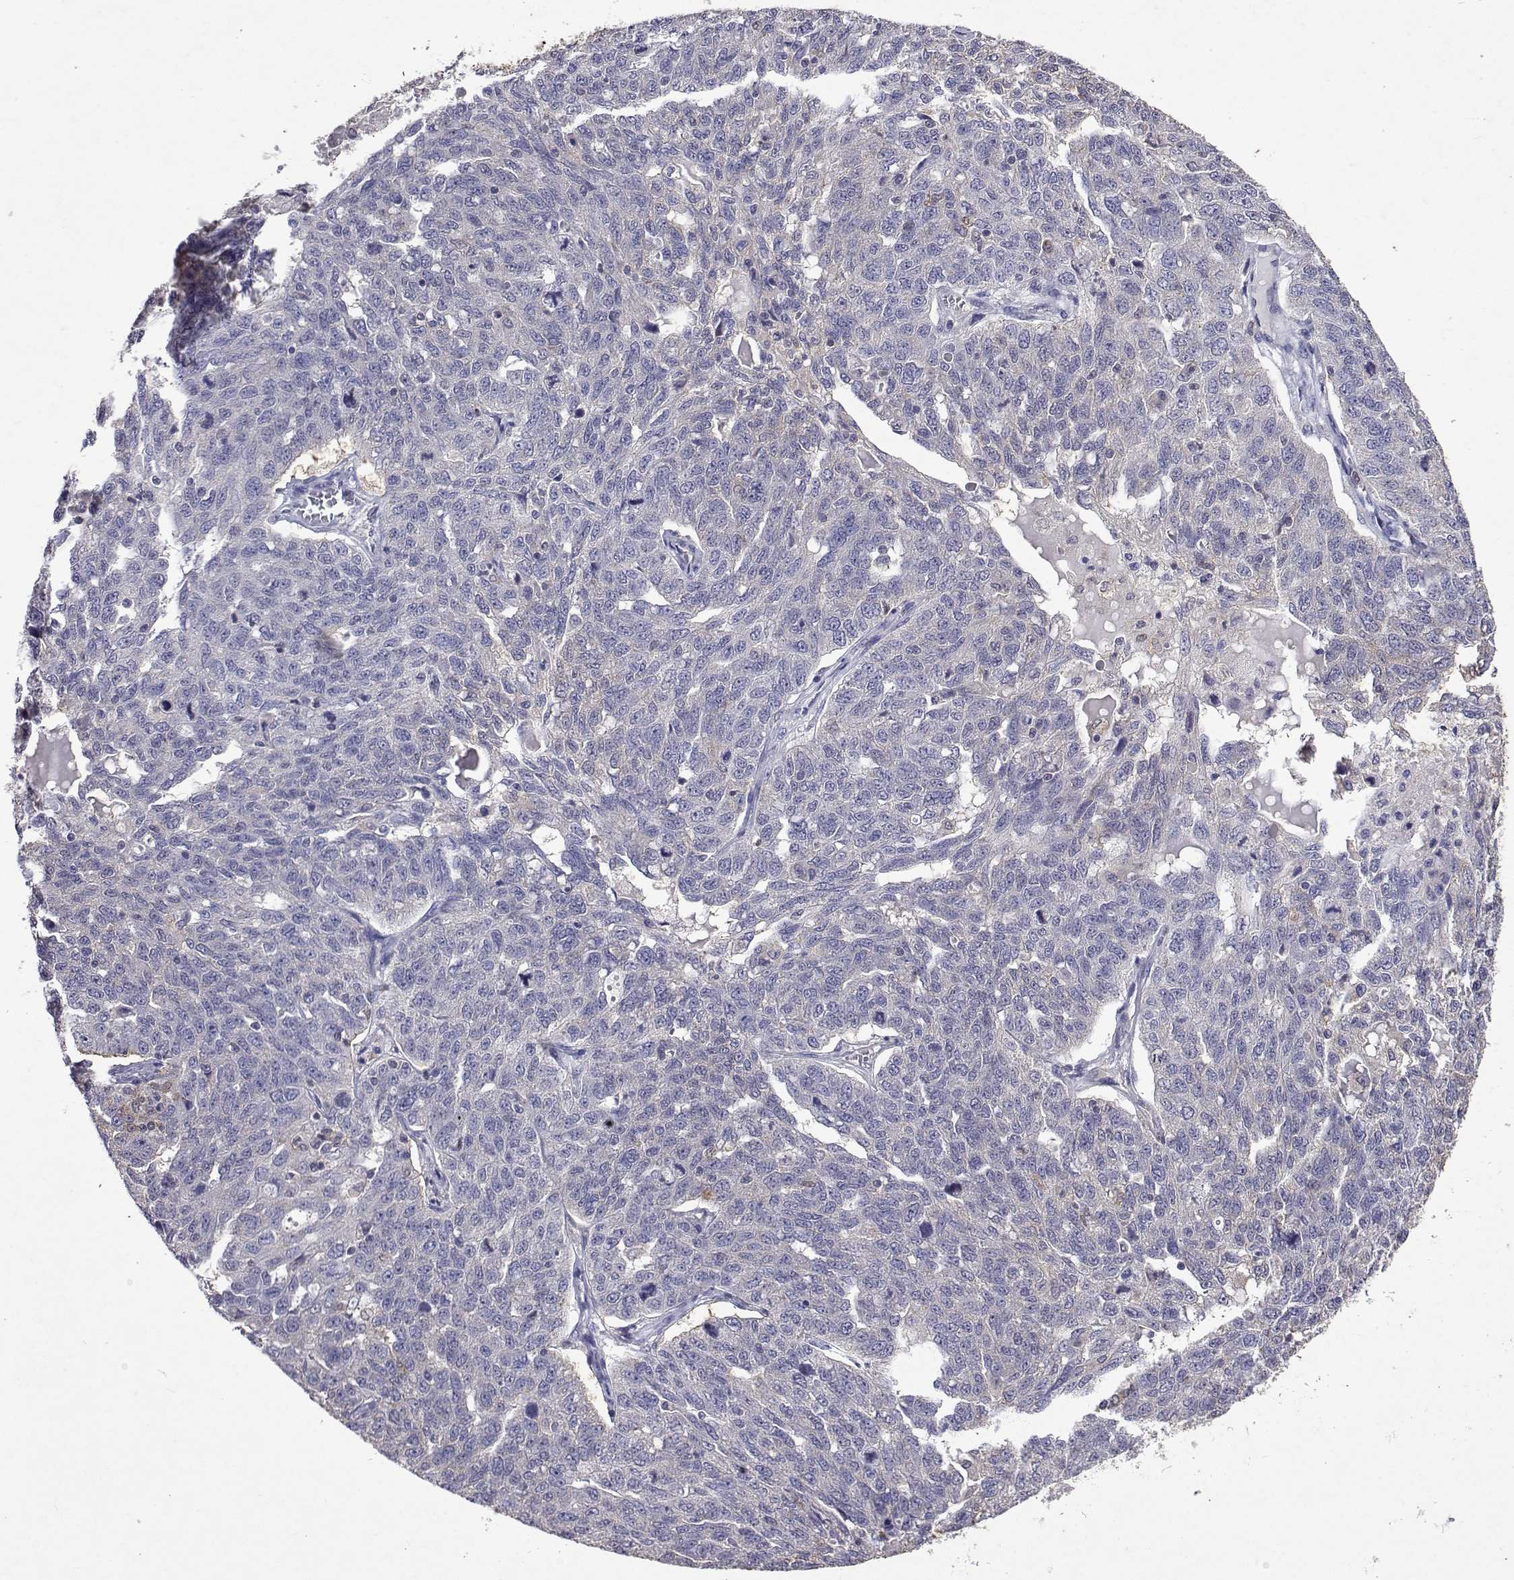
{"staining": {"intensity": "negative", "quantity": "none", "location": "none"}, "tissue": "ovarian cancer", "cell_type": "Tumor cells", "image_type": "cancer", "snomed": [{"axis": "morphology", "description": "Cystadenocarcinoma, serous, NOS"}, {"axis": "topography", "description": "Ovary"}], "caption": "Human ovarian cancer (serous cystadenocarcinoma) stained for a protein using immunohistochemistry shows no expression in tumor cells.", "gene": "APAF1", "patient": {"sex": "female", "age": 71}}